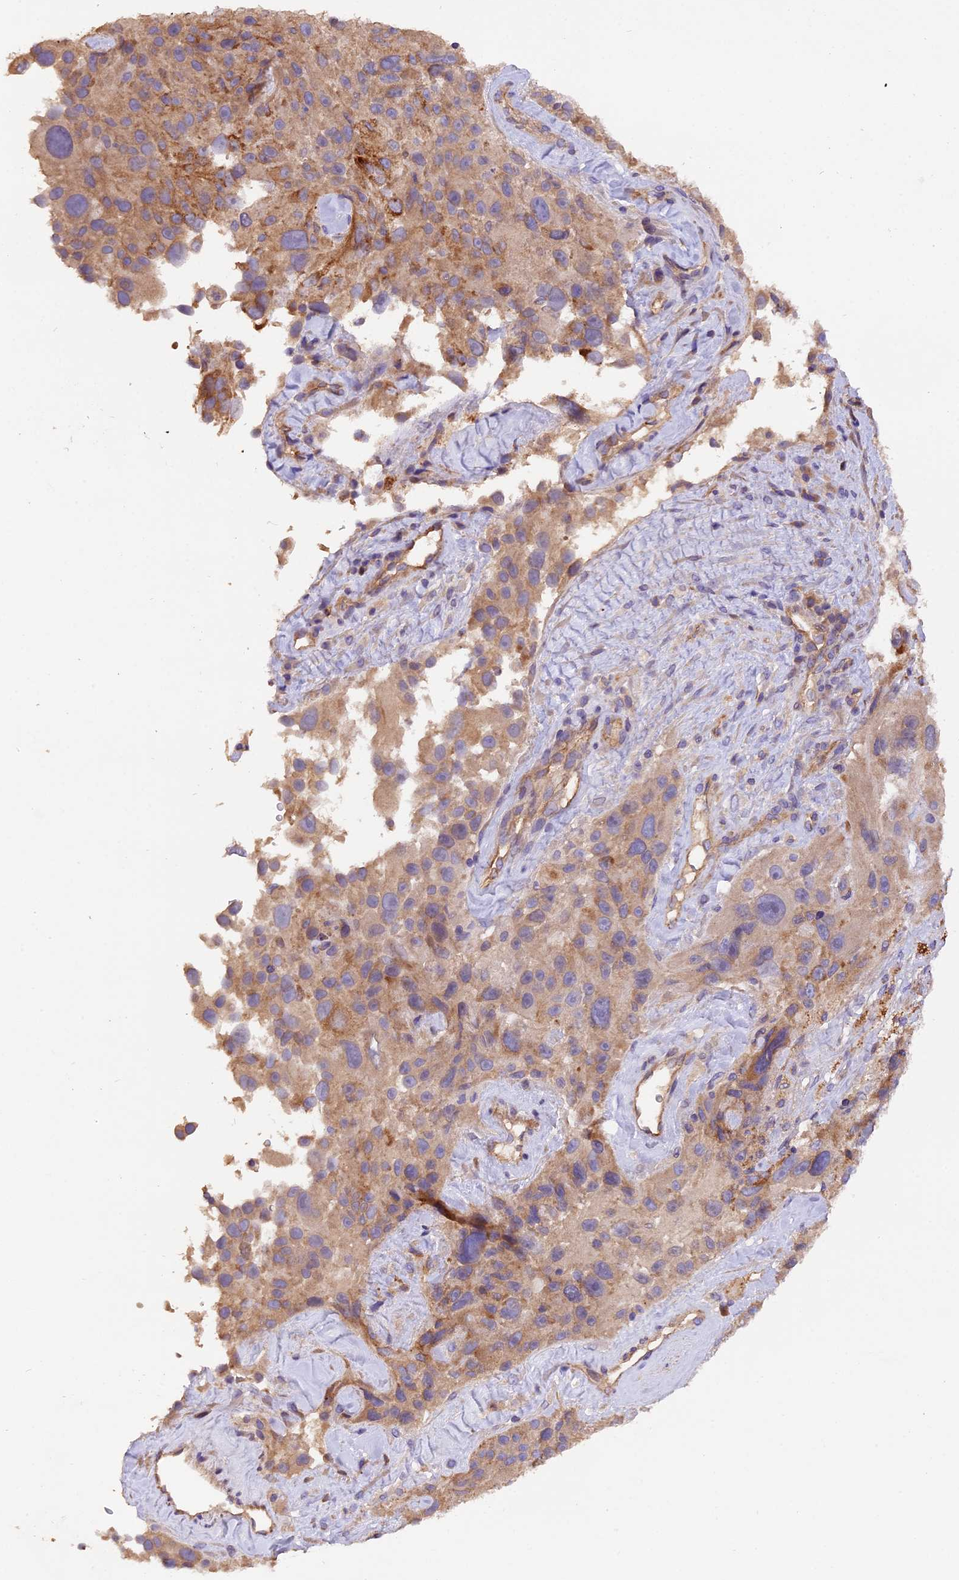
{"staining": {"intensity": "weak", "quantity": "25%-75%", "location": "cytoplasmic/membranous"}, "tissue": "melanoma", "cell_type": "Tumor cells", "image_type": "cancer", "snomed": [{"axis": "morphology", "description": "Malignant melanoma, Metastatic site"}, {"axis": "topography", "description": "Lymph node"}], "caption": "Malignant melanoma (metastatic site) was stained to show a protein in brown. There is low levels of weak cytoplasmic/membranous positivity in about 25%-75% of tumor cells.", "gene": "ERMARD", "patient": {"sex": "male", "age": 62}}